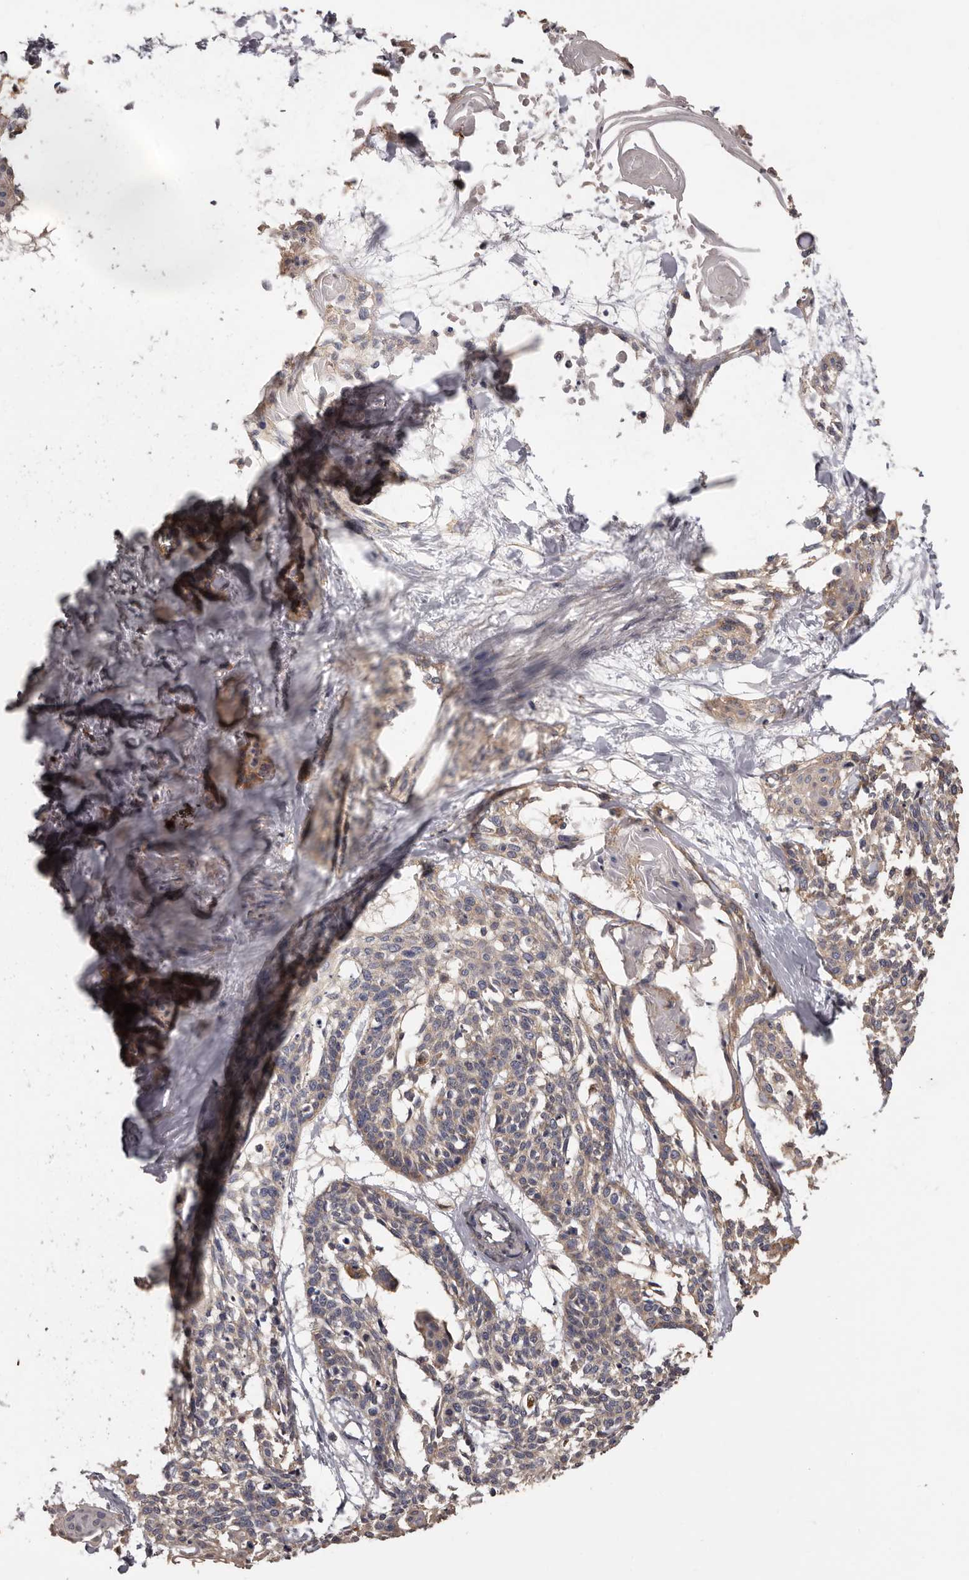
{"staining": {"intensity": "moderate", "quantity": "25%-75%", "location": "cytoplasmic/membranous"}, "tissue": "cervical cancer", "cell_type": "Tumor cells", "image_type": "cancer", "snomed": [{"axis": "morphology", "description": "Squamous cell carcinoma, NOS"}, {"axis": "topography", "description": "Cervix"}], "caption": "DAB immunohistochemical staining of human cervical cancer exhibits moderate cytoplasmic/membranous protein positivity in approximately 25%-75% of tumor cells.", "gene": "ETNK1", "patient": {"sex": "female", "age": 57}}